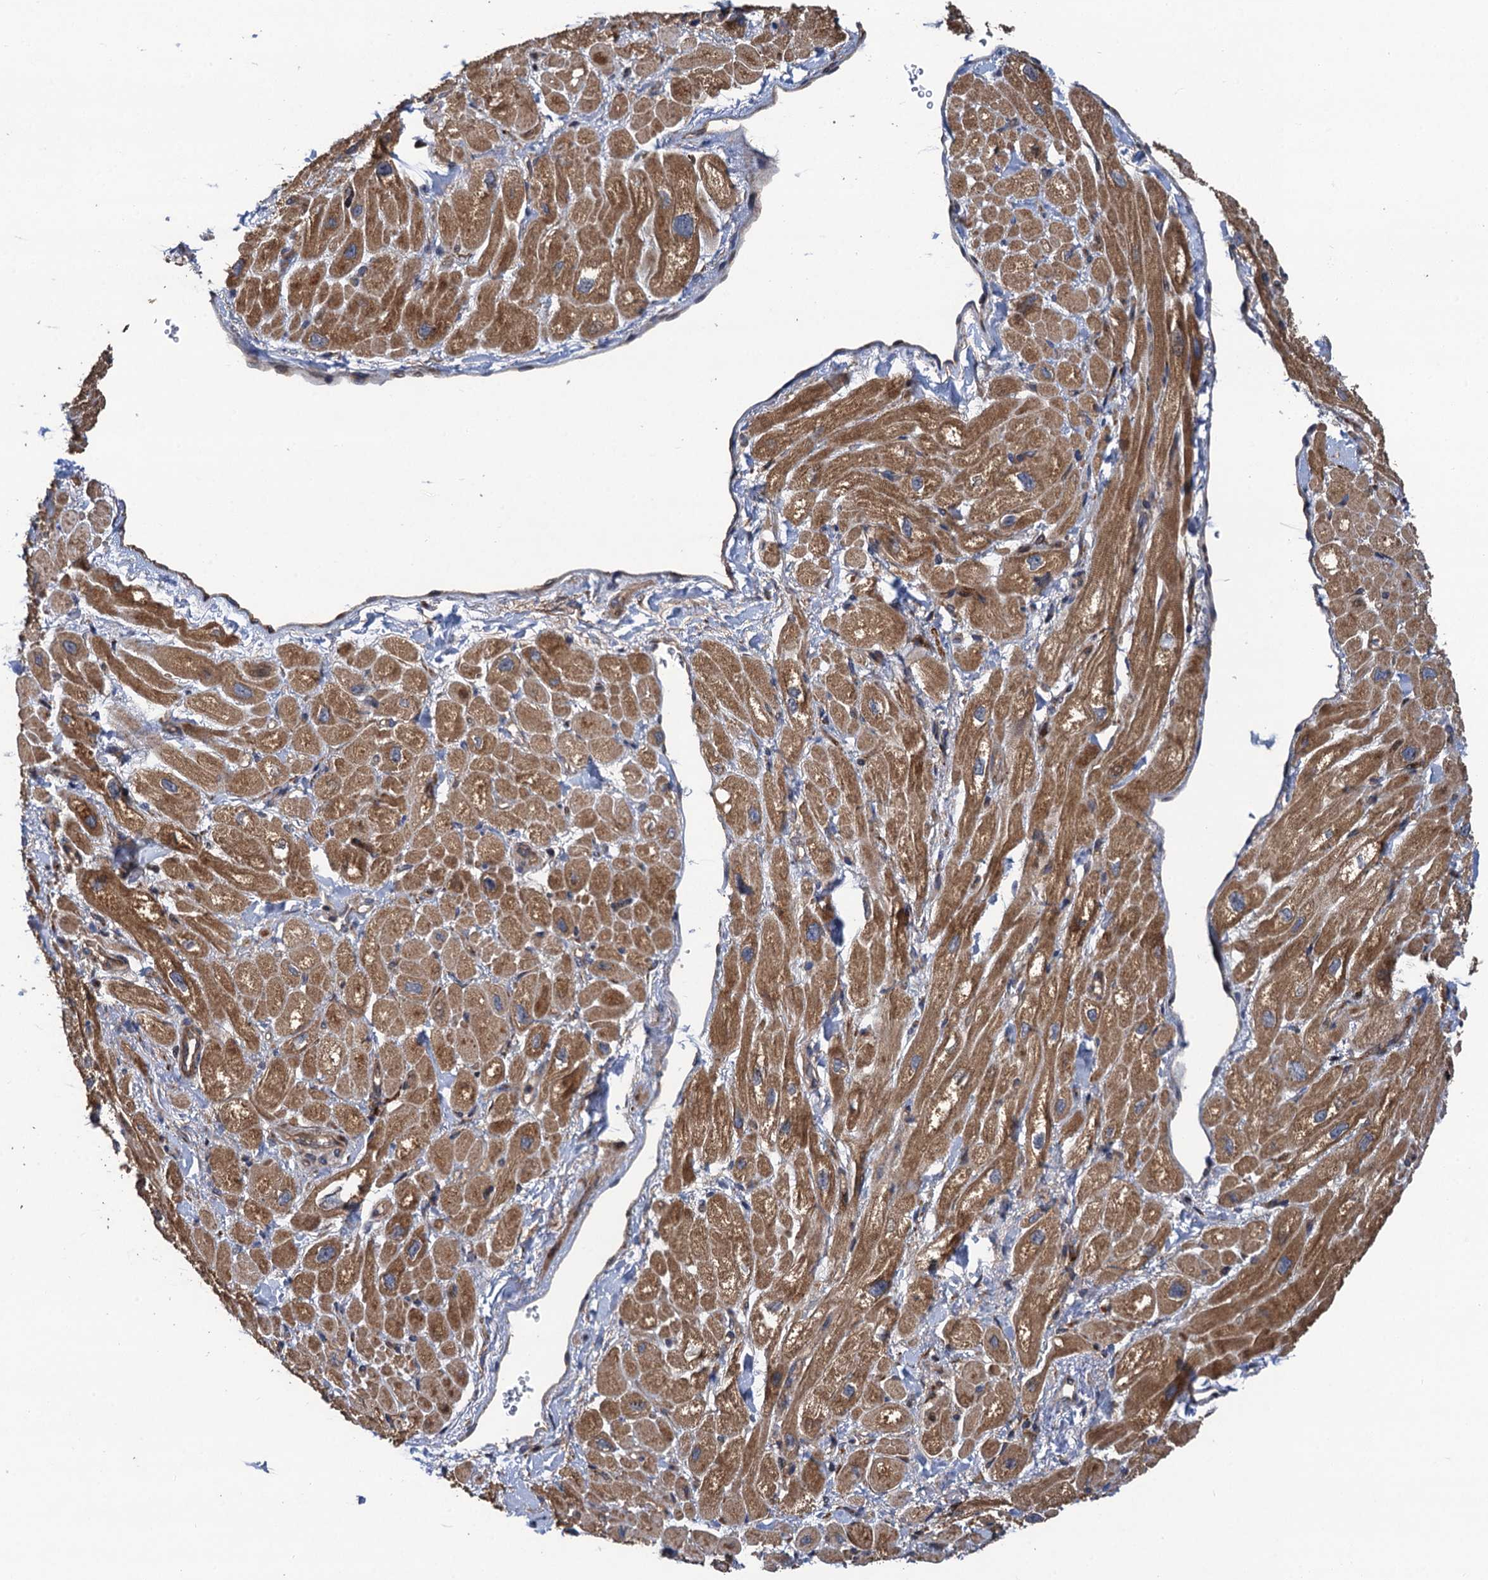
{"staining": {"intensity": "moderate", "quantity": ">75%", "location": "cytoplasmic/membranous"}, "tissue": "heart muscle", "cell_type": "Cardiomyocytes", "image_type": "normal", "snomed": [{"axis": "morphology", "description": "Normal tissue, NOS"}, {"axis": "topography", "description": "Heart"}], "caption": "Immunohistochemistry micrograph of normal heart muscle: human heart muscle stained using immunohistochemistry (IHC) exhibits medium levels of moderate protein expression localized specifically in the cytoplasmic/membranous of cardiomyocytes, appearing as a cytoplasmic/membranous brown color.", "gene": "TMEM39B", "patient": {"sex": "male", "age": 65}}